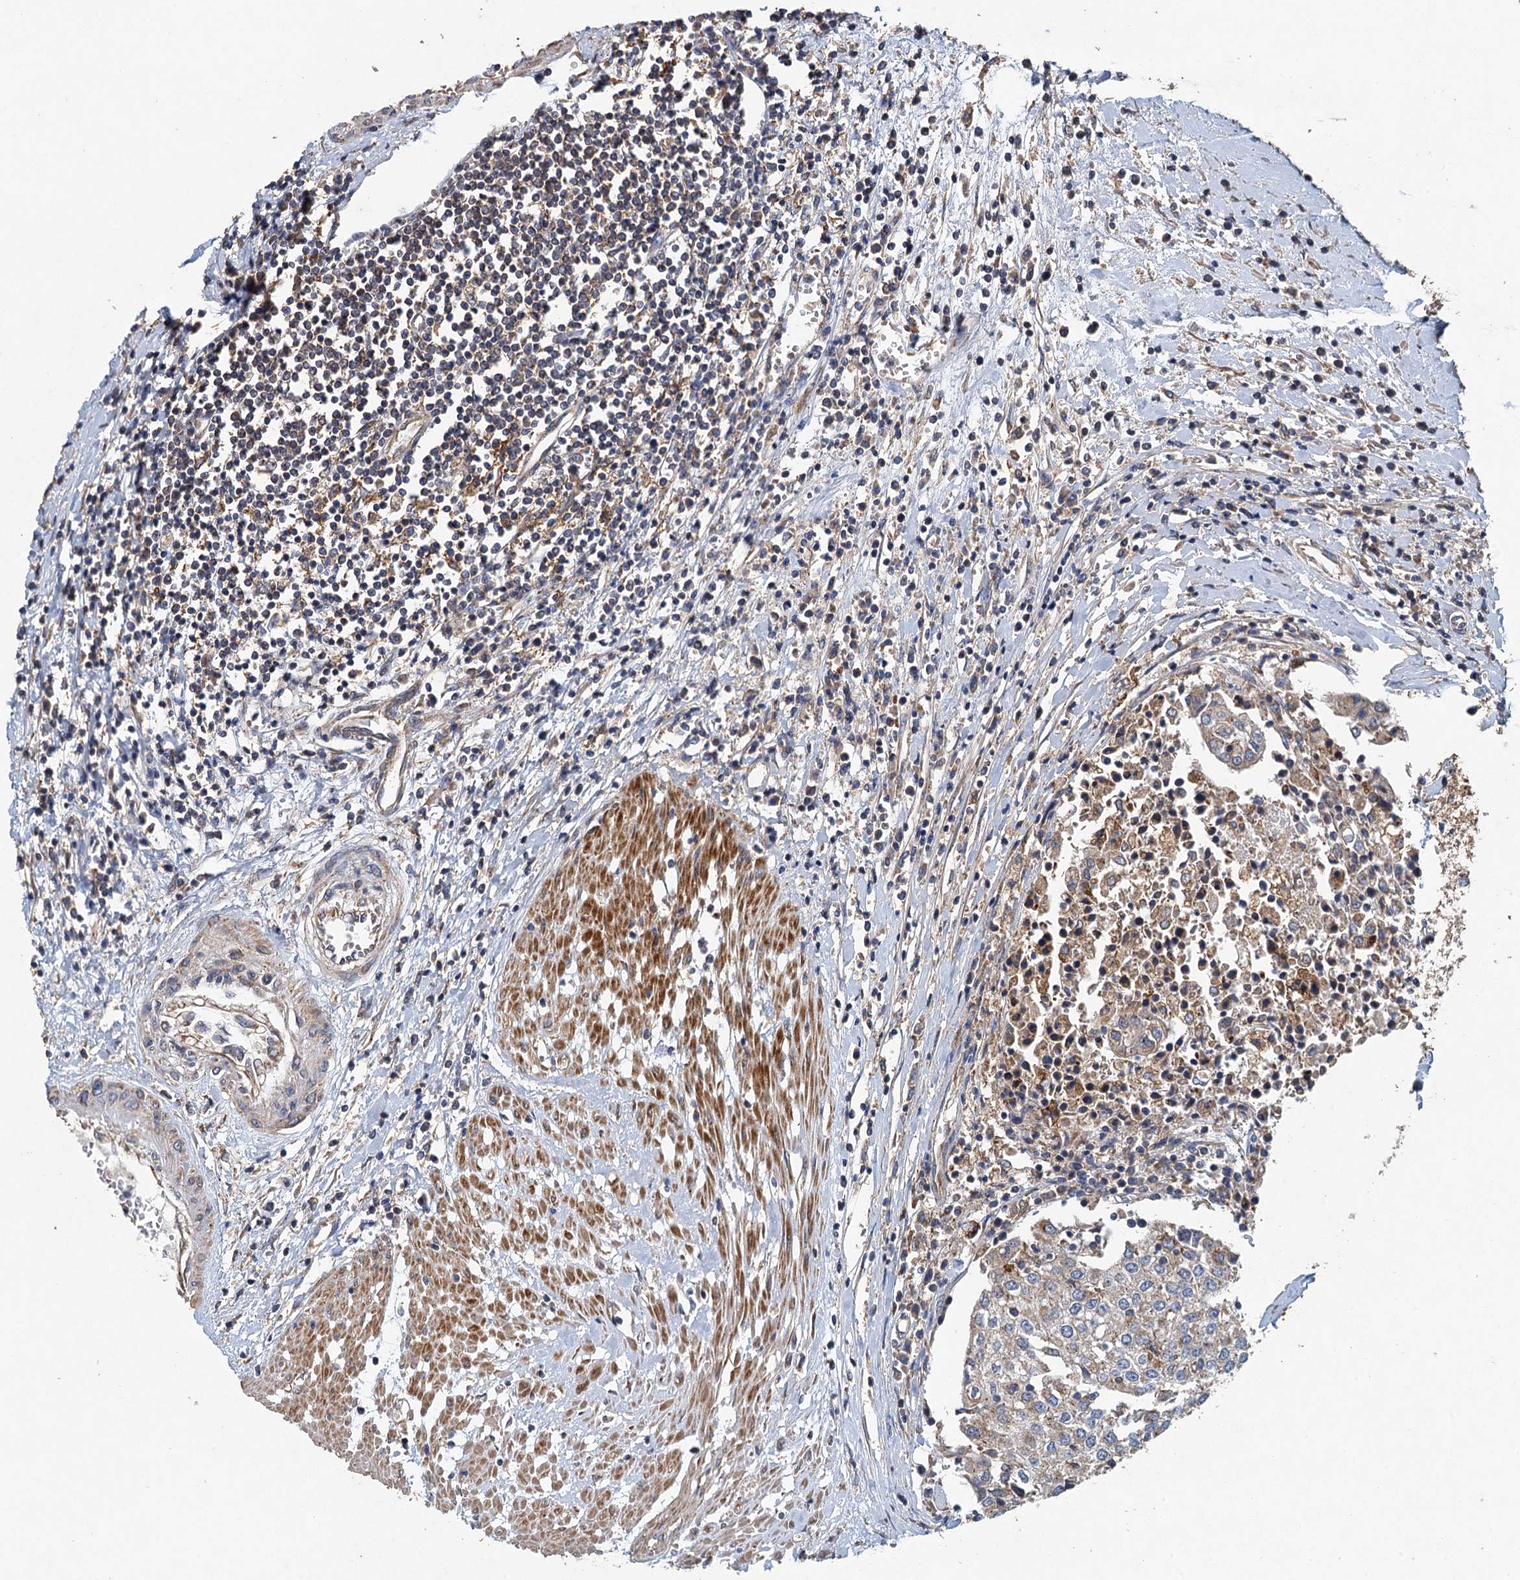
{"staining": {"intensity": "strong", "quantity": "<25%", "location": "cytoplasmic/membranous"}, "tissue": "urothelial cancer", "cell_type": "Tumor cells", "image_type": "cancer", "snomed": [{"axis": "morphology", "description": "Urothelial carcinoma, High grade"}, {"axis": "topography", "description": "Urinary bladder"}], "caption": "Strong cytoplasmic/membranous protein staining is appreciated in about <25% of tumor cells in urothelial cancer.", "gene": "BCS1L", "patient": {"sex": "female", "age": 85}}